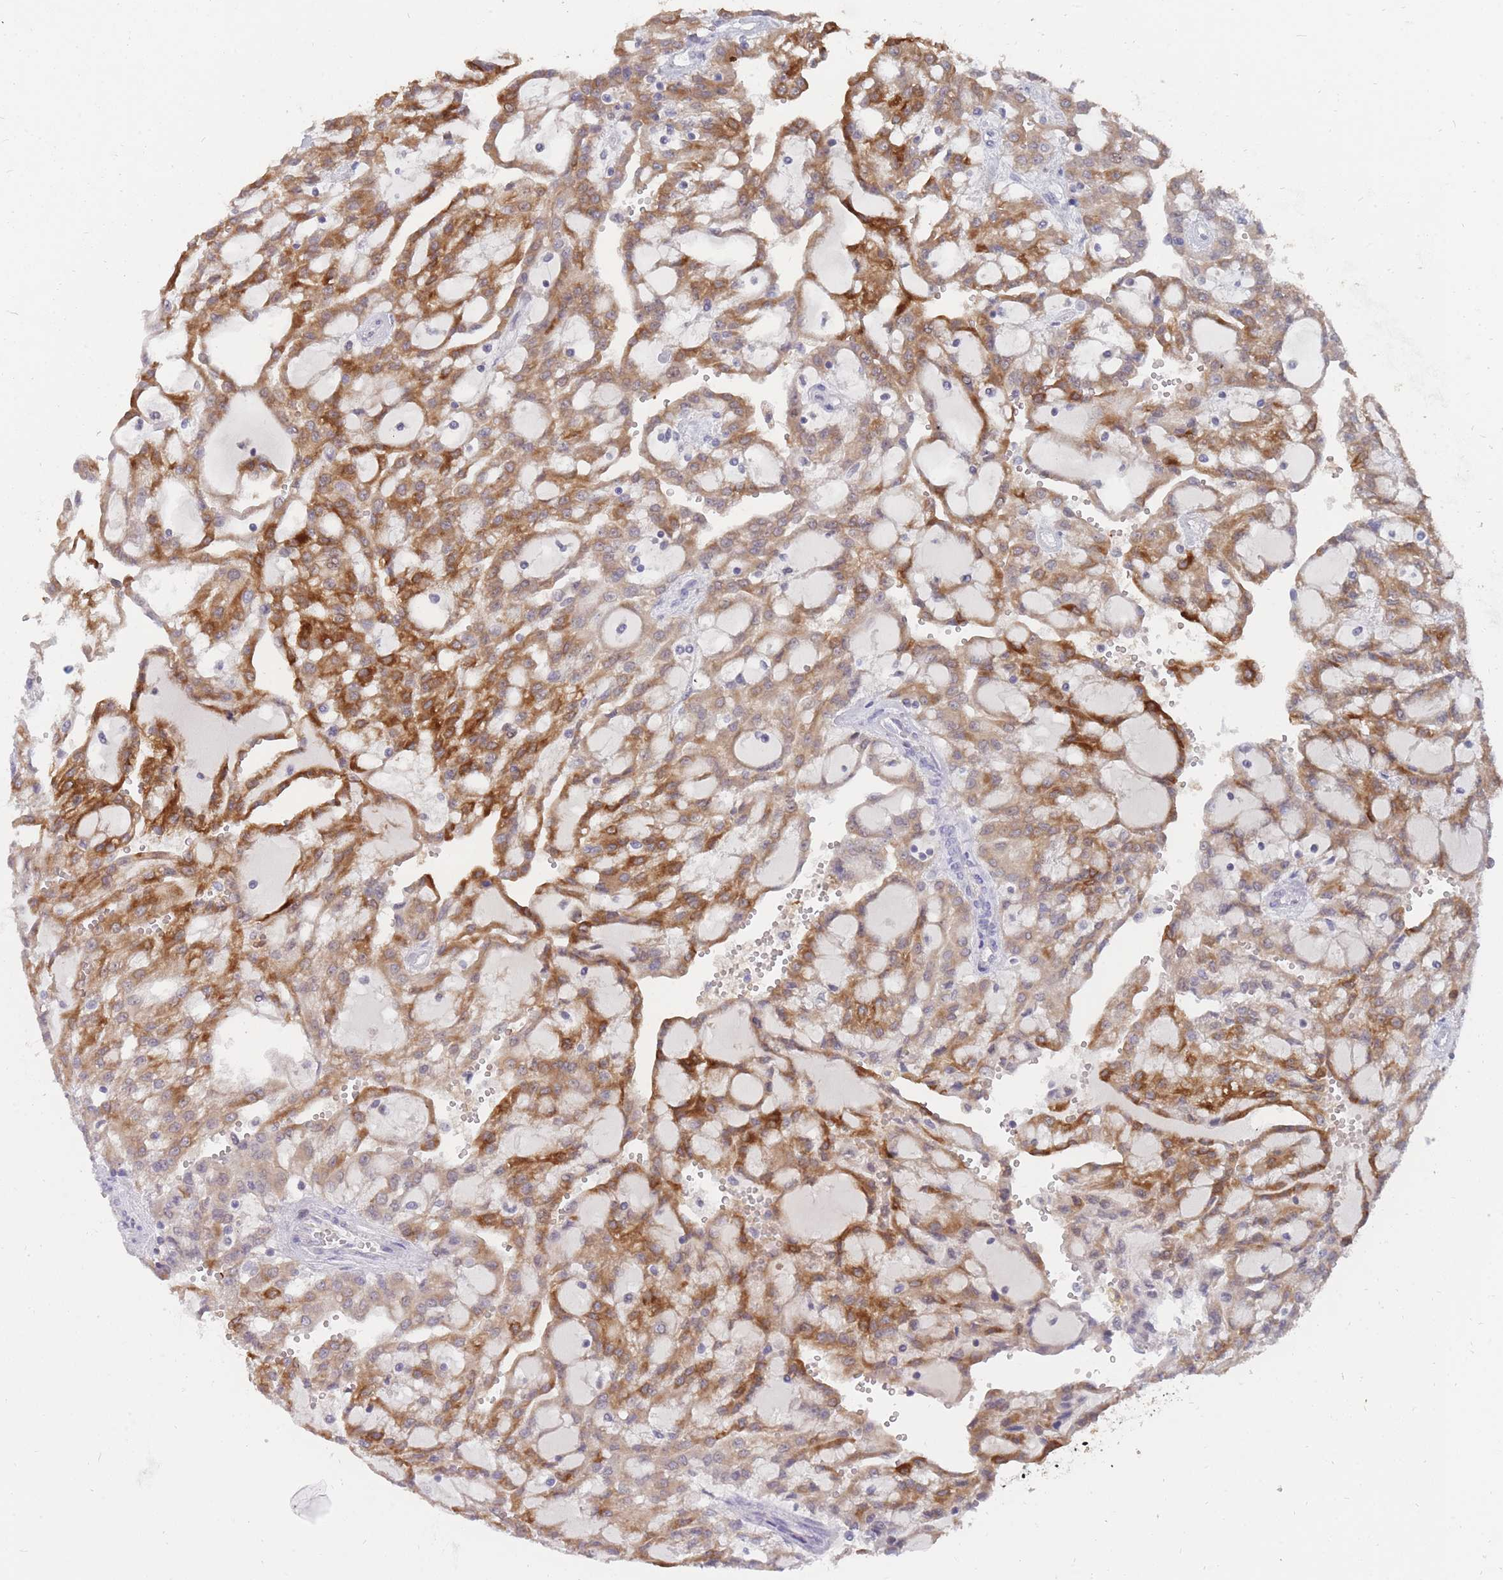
{"staining": {"intensity": "moderate", "quantity": "25%-75%", "location": "cytoplasmic/membranous"}, "tissue": "renal cancer", "cell_type": "Tumor cells", "image_type": "cancer", "snomed": [{"axis": "morphology", "description": "Adenocarcinoma, NOS"}, {"axis": "topography", "description": "Kidney"}], "caption": "Brown immunohistochemical staining in adenocarcinoma (renal) reveals moderate cytoplasmic/membranous positivity in about 25%-75% of tumor cells.", "gene": "GINS1", "patient": {"sex": "male", "age": 63}}